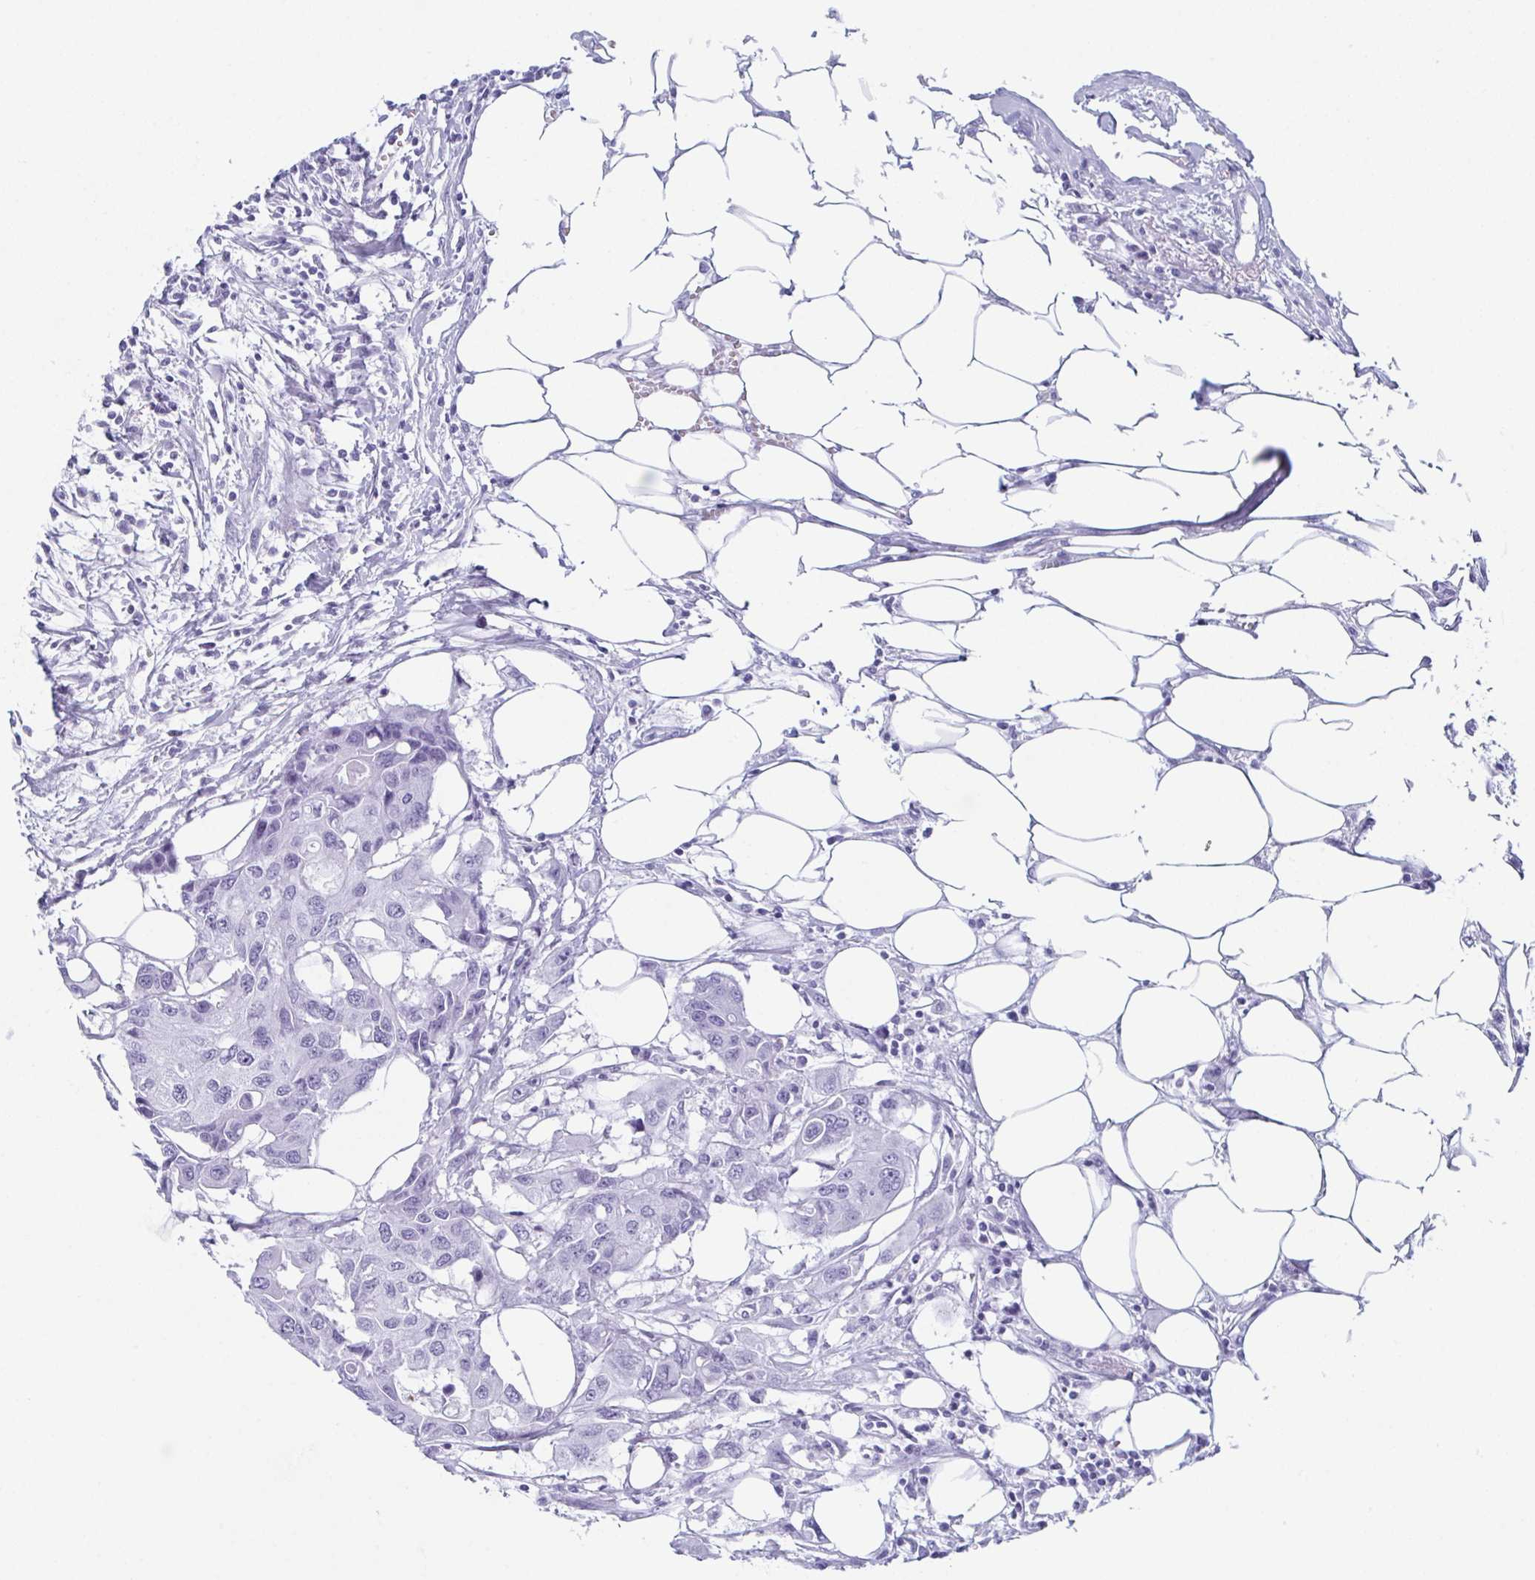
{"staining": {"intensity": "negative", "quantity": "none", "location": "none"}, "tissue": "colorectal cancer", "cell_type": "Tumor cells", "image_type": "cancer", "snomed": [{"axis": "morphology", "description": "Adenocarcinoma, NOS"}, {"axis": "topography", "description": "Colon"}], "caption": "DAB immunohistochemical staining of human adenocarcinoma (colorectal) shows no significant staining in tumor cells.", "gene": "ENKUR", "patient": {"sex": "male", "age": 77}}